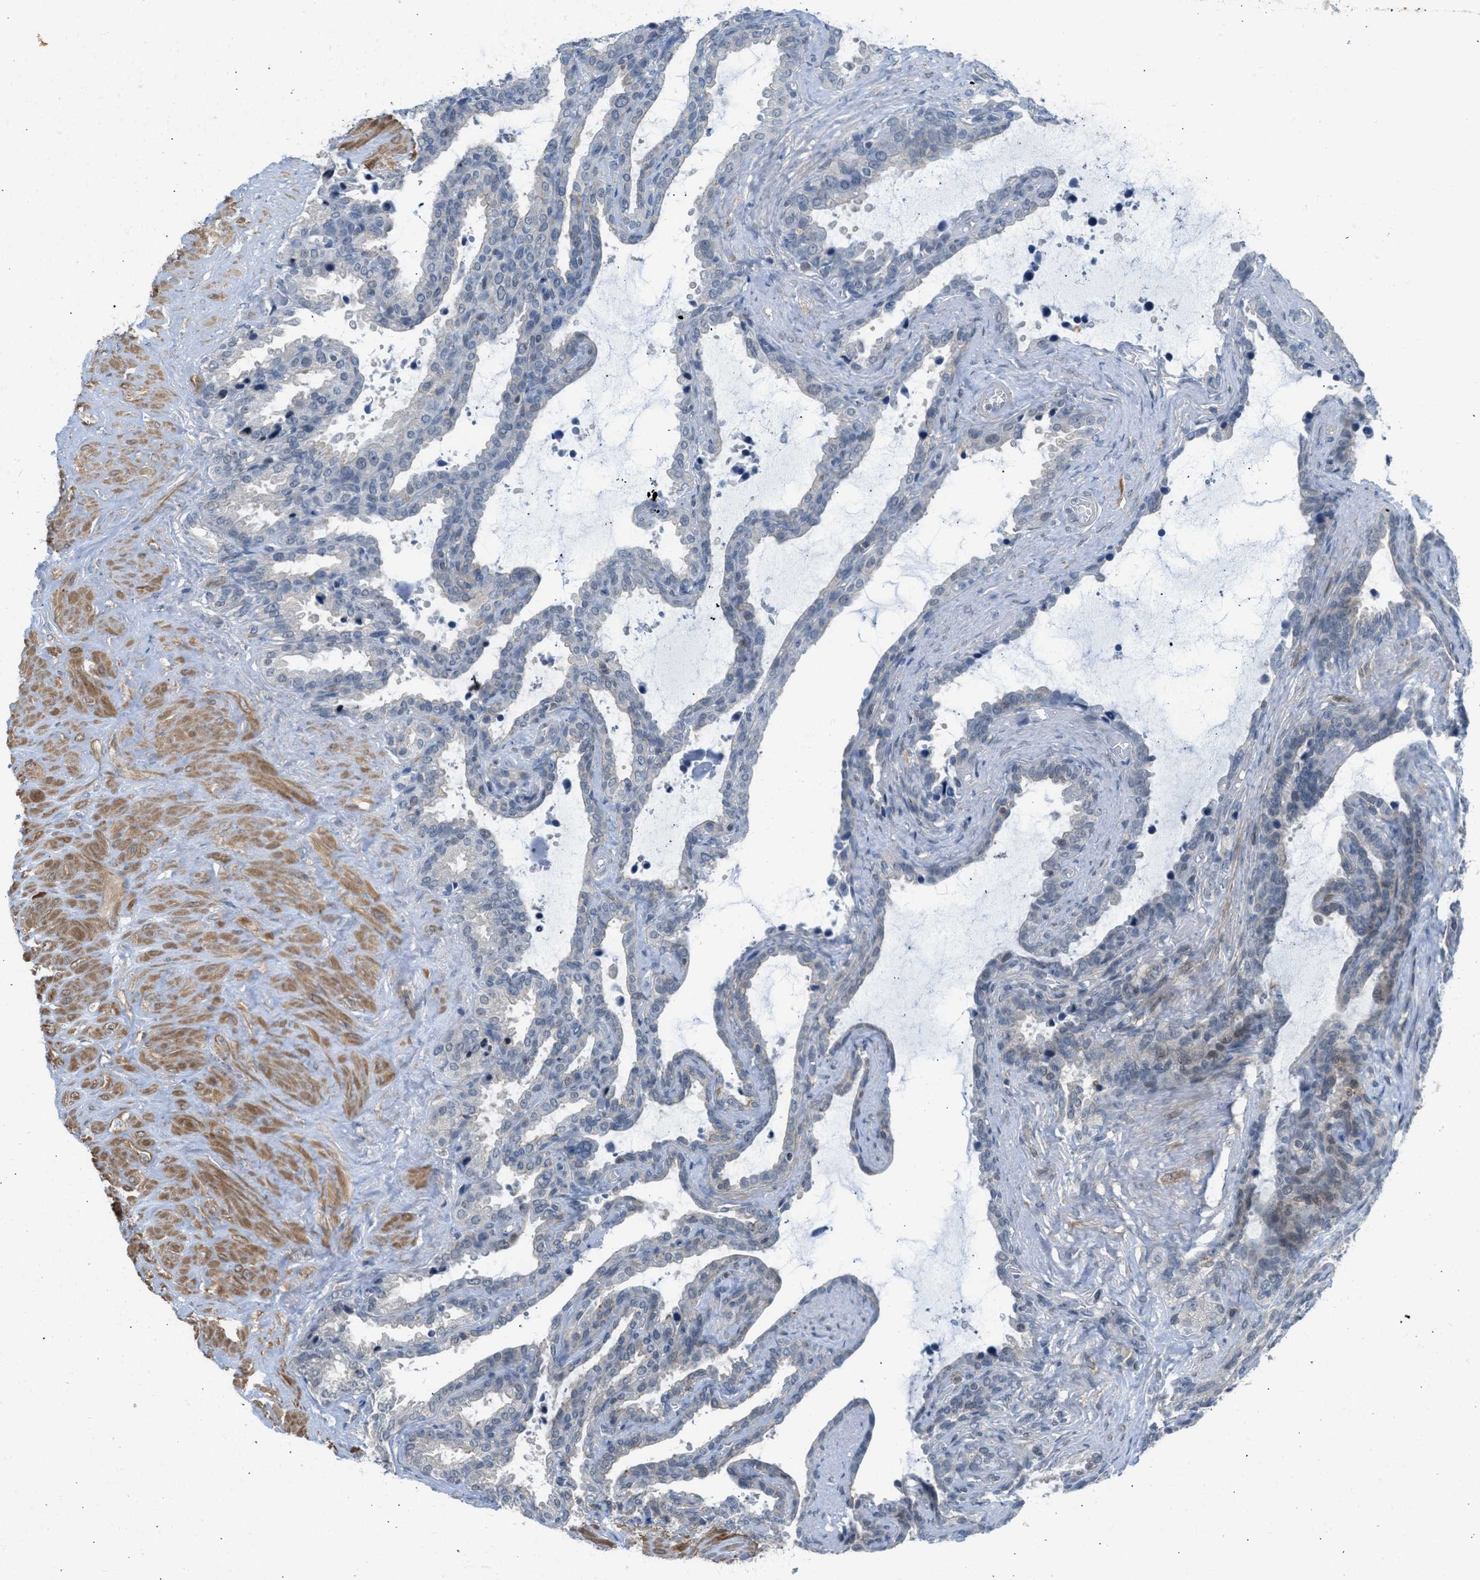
{"staining": {"intensity": "negative", "quantity": "none", "location": "none"}, "tissue": "seminal vesicle", "cell_type": "Glandular cells", "image_type": "normal", "snomed": [{"axis": "morphology", "description": "Normal tissue, NOS"}, {"axis": "topography", "description": "Seminal veicle"}], "caption": "Immunohistochemical staining of benign human seminal vesicle shows no significant staining in glandular cells. (Stains: DAB (3,3'-diaminobenzidine) immunohistochemistry with hematoxylin counter stain, Microscopy: brightfield microscopy at high magnification).", "gene": "TTBK2", "patient": {"sex": "male", "age": 46}}